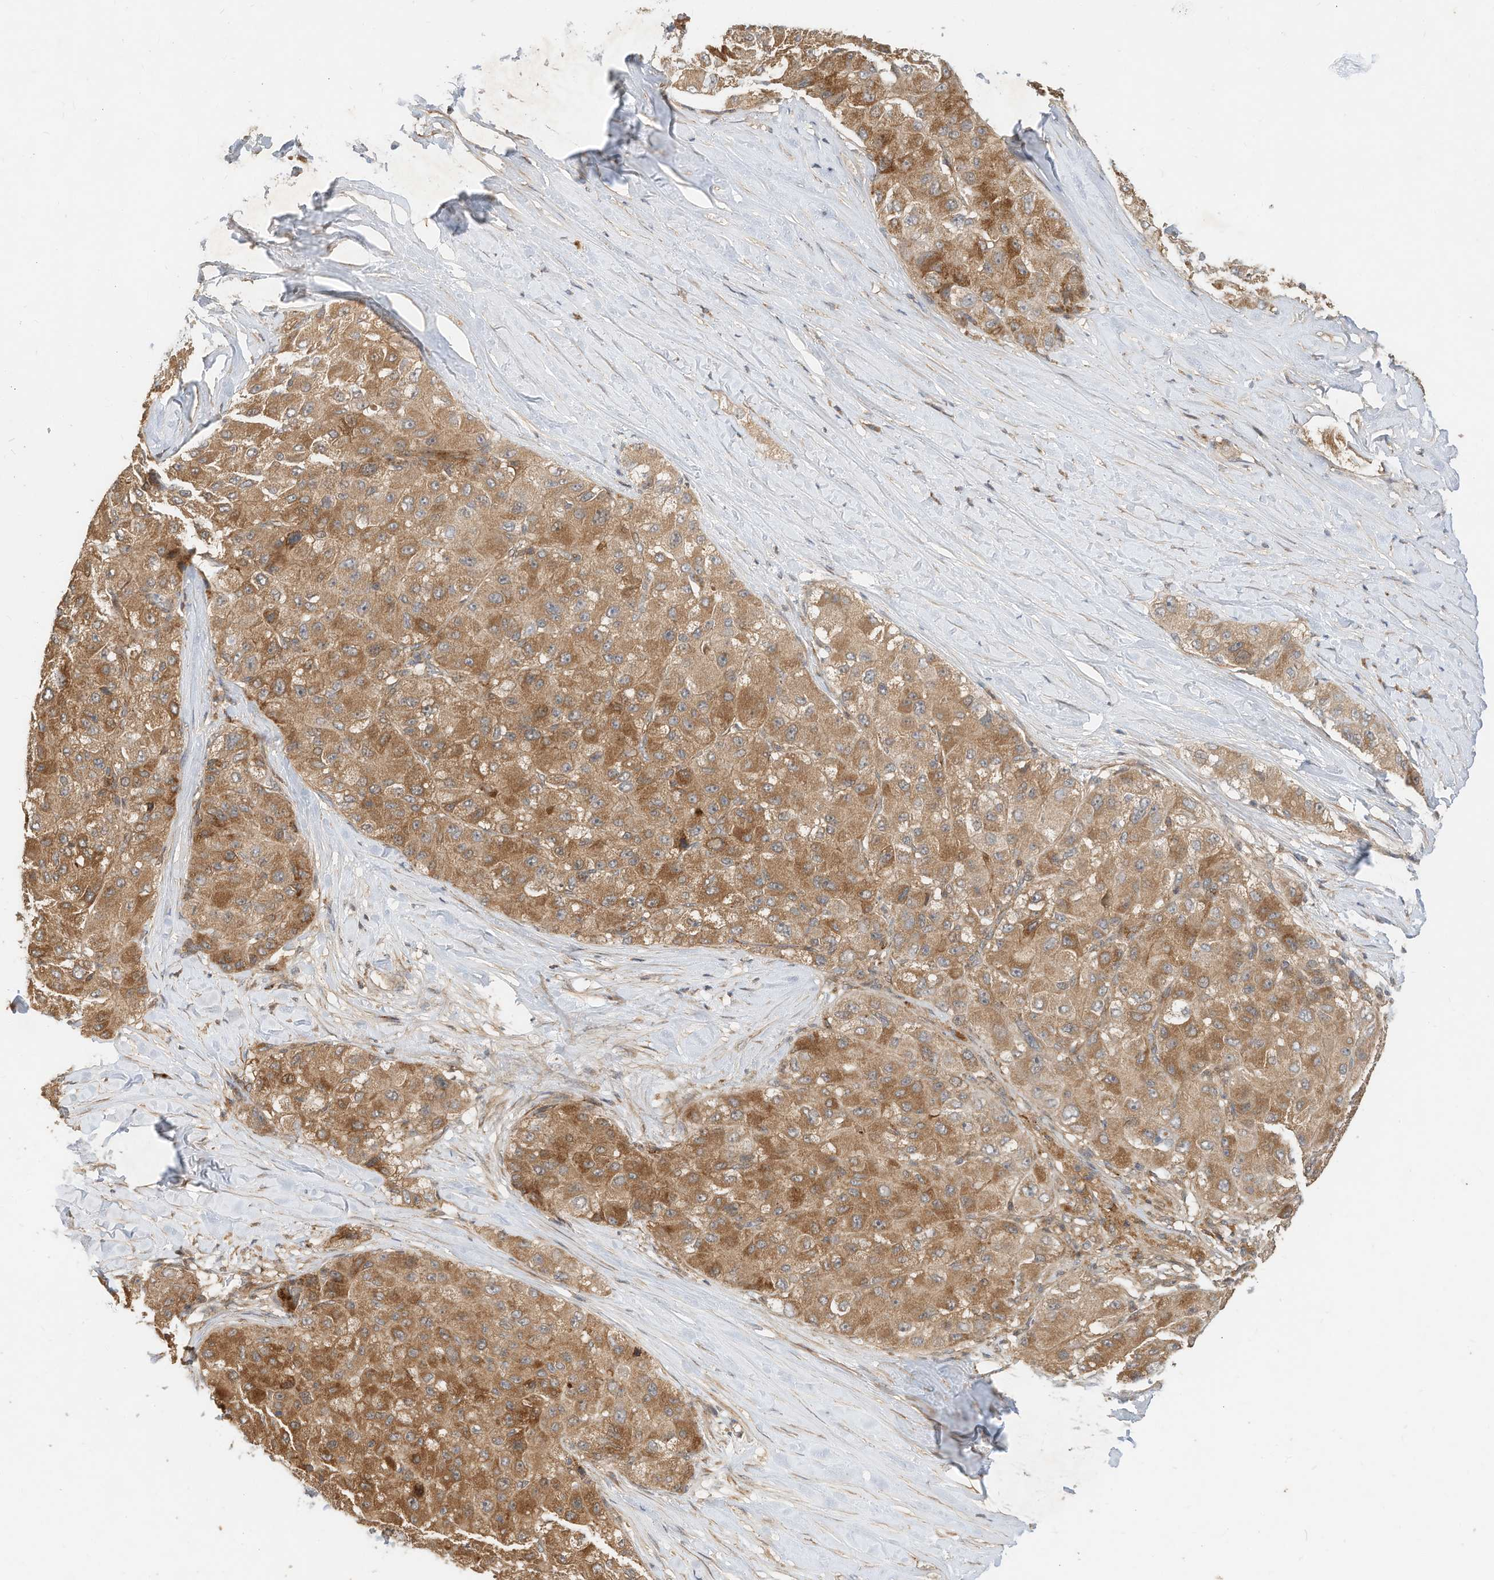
{"staining": {"intensity": "moderate", "quantity": ">75%", "location": "cytoplasmic/membranous"}, "tissue": "liver cancer", "cell_type": "Tumor cells", "image_type": "cancer", "snomed": [{"axis": "morphology", "description": "Carcinoma, Hepatocellular, NOS"}, {"axis": "topography", "description": "Liver"}], "caption": "Tumor cells reveal medium levels of moderate cytoplasmic/membranous staining in approximately >75% of cells in human liver cancer (hepatocellular carcinoma).", "gene": "CPAMD8", "patient": {"sex": "male", "age": 80}}